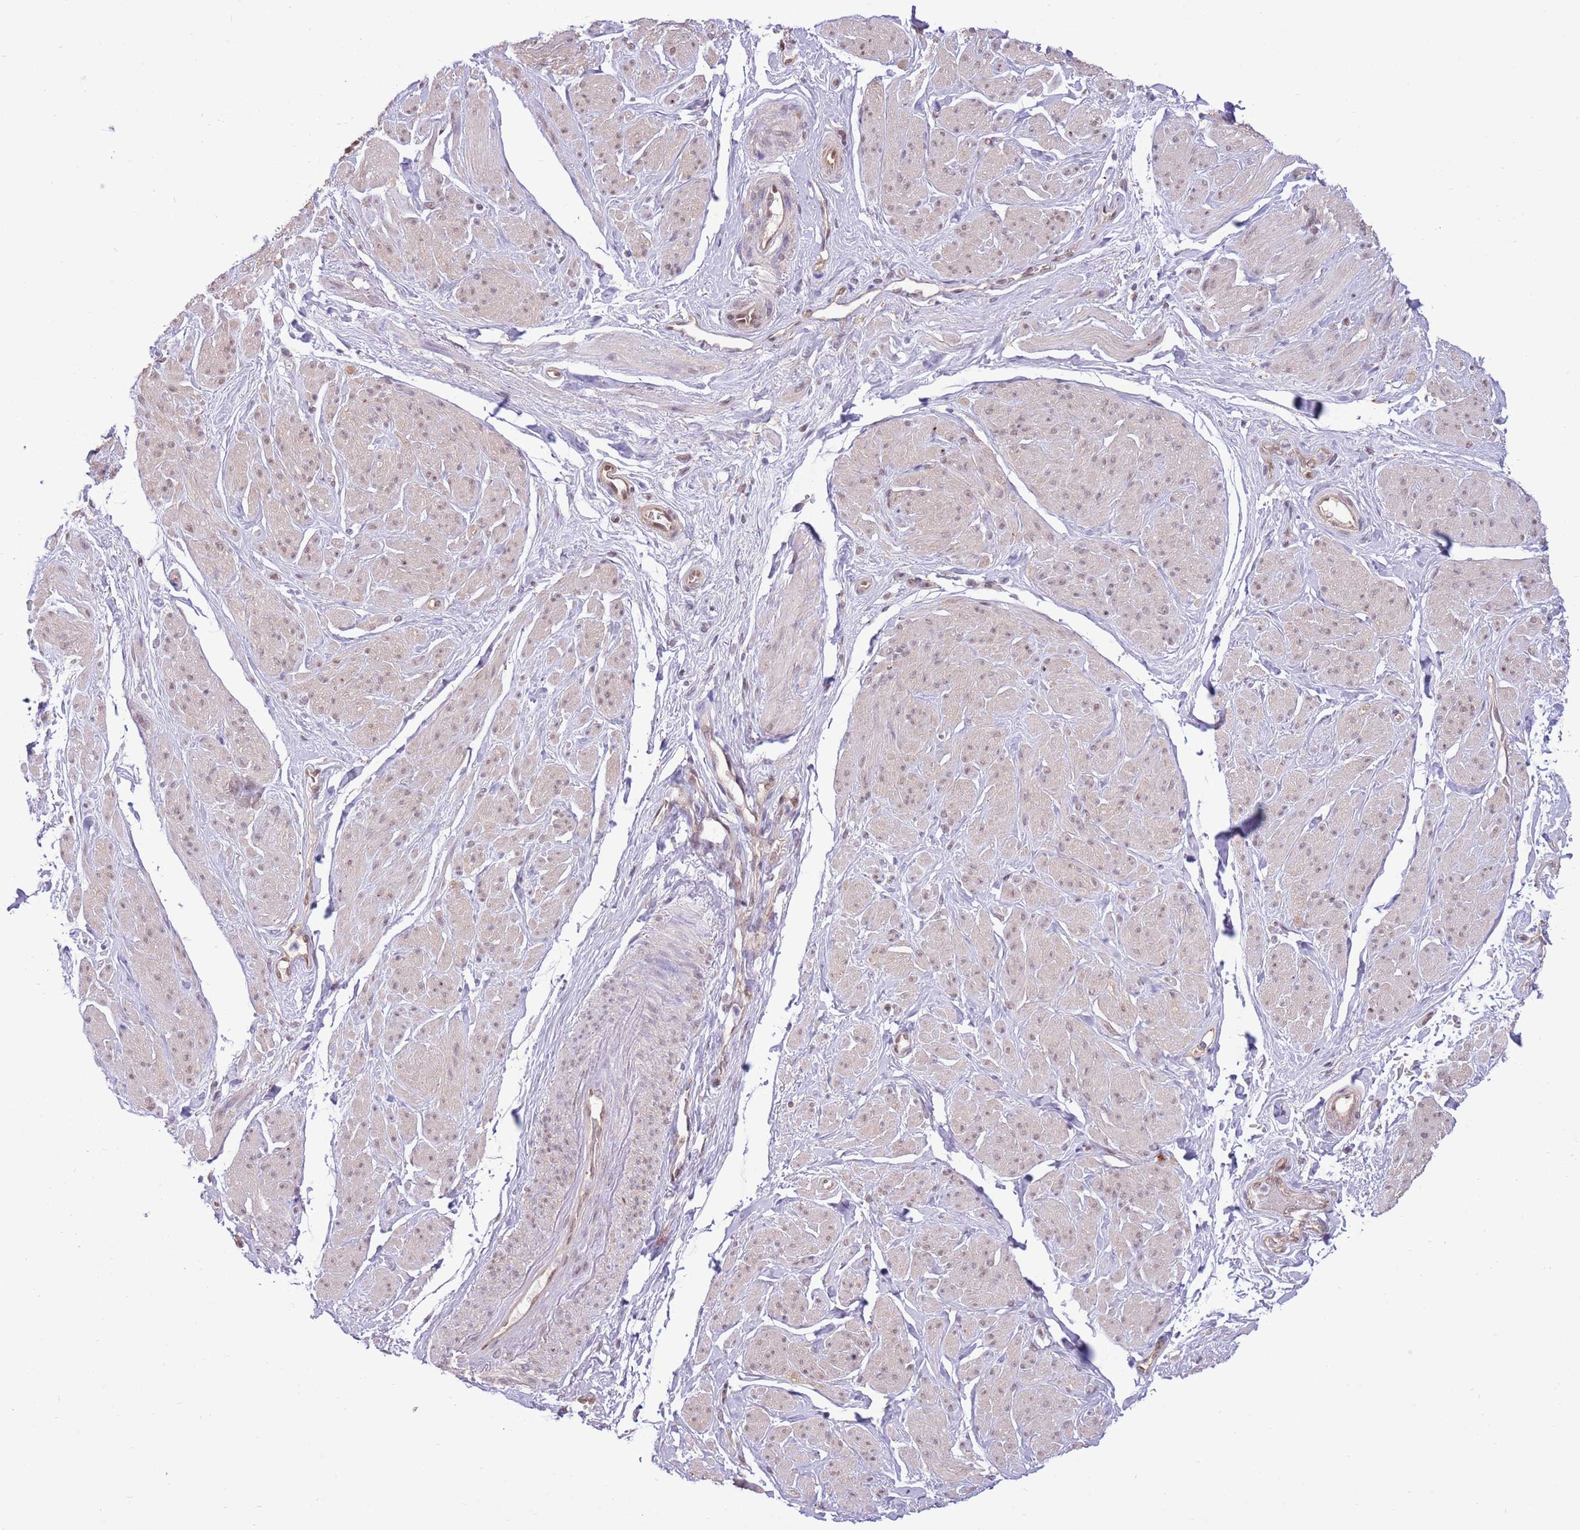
{"staining": {"intensity": "moderate", "quantity": "25%-75%", "location": "nuclear"}, "tissue": "smooth muscle", "cell_type": "Smooth muscle cells", "image_type": "normal", "snomed": [{"axis": "morphology", "description": "Normal tissue, NOS"}, {"axis": "topography", "description": "Smooth muscle"}, {"axis": "topography", "description": "Peripheral nerve tissue"}], "caption": "A brown stain shows moderate nuclear expression of a protein in smooth muscle cells of benign human smooth muscle. The protein of interest is stained brown, and the nuclei are stained in blue (DAB IHC with brightfield microscopy, high magnification).", "gene": "NSFL1C", "patient": {"sex": "male", "age": 69}}